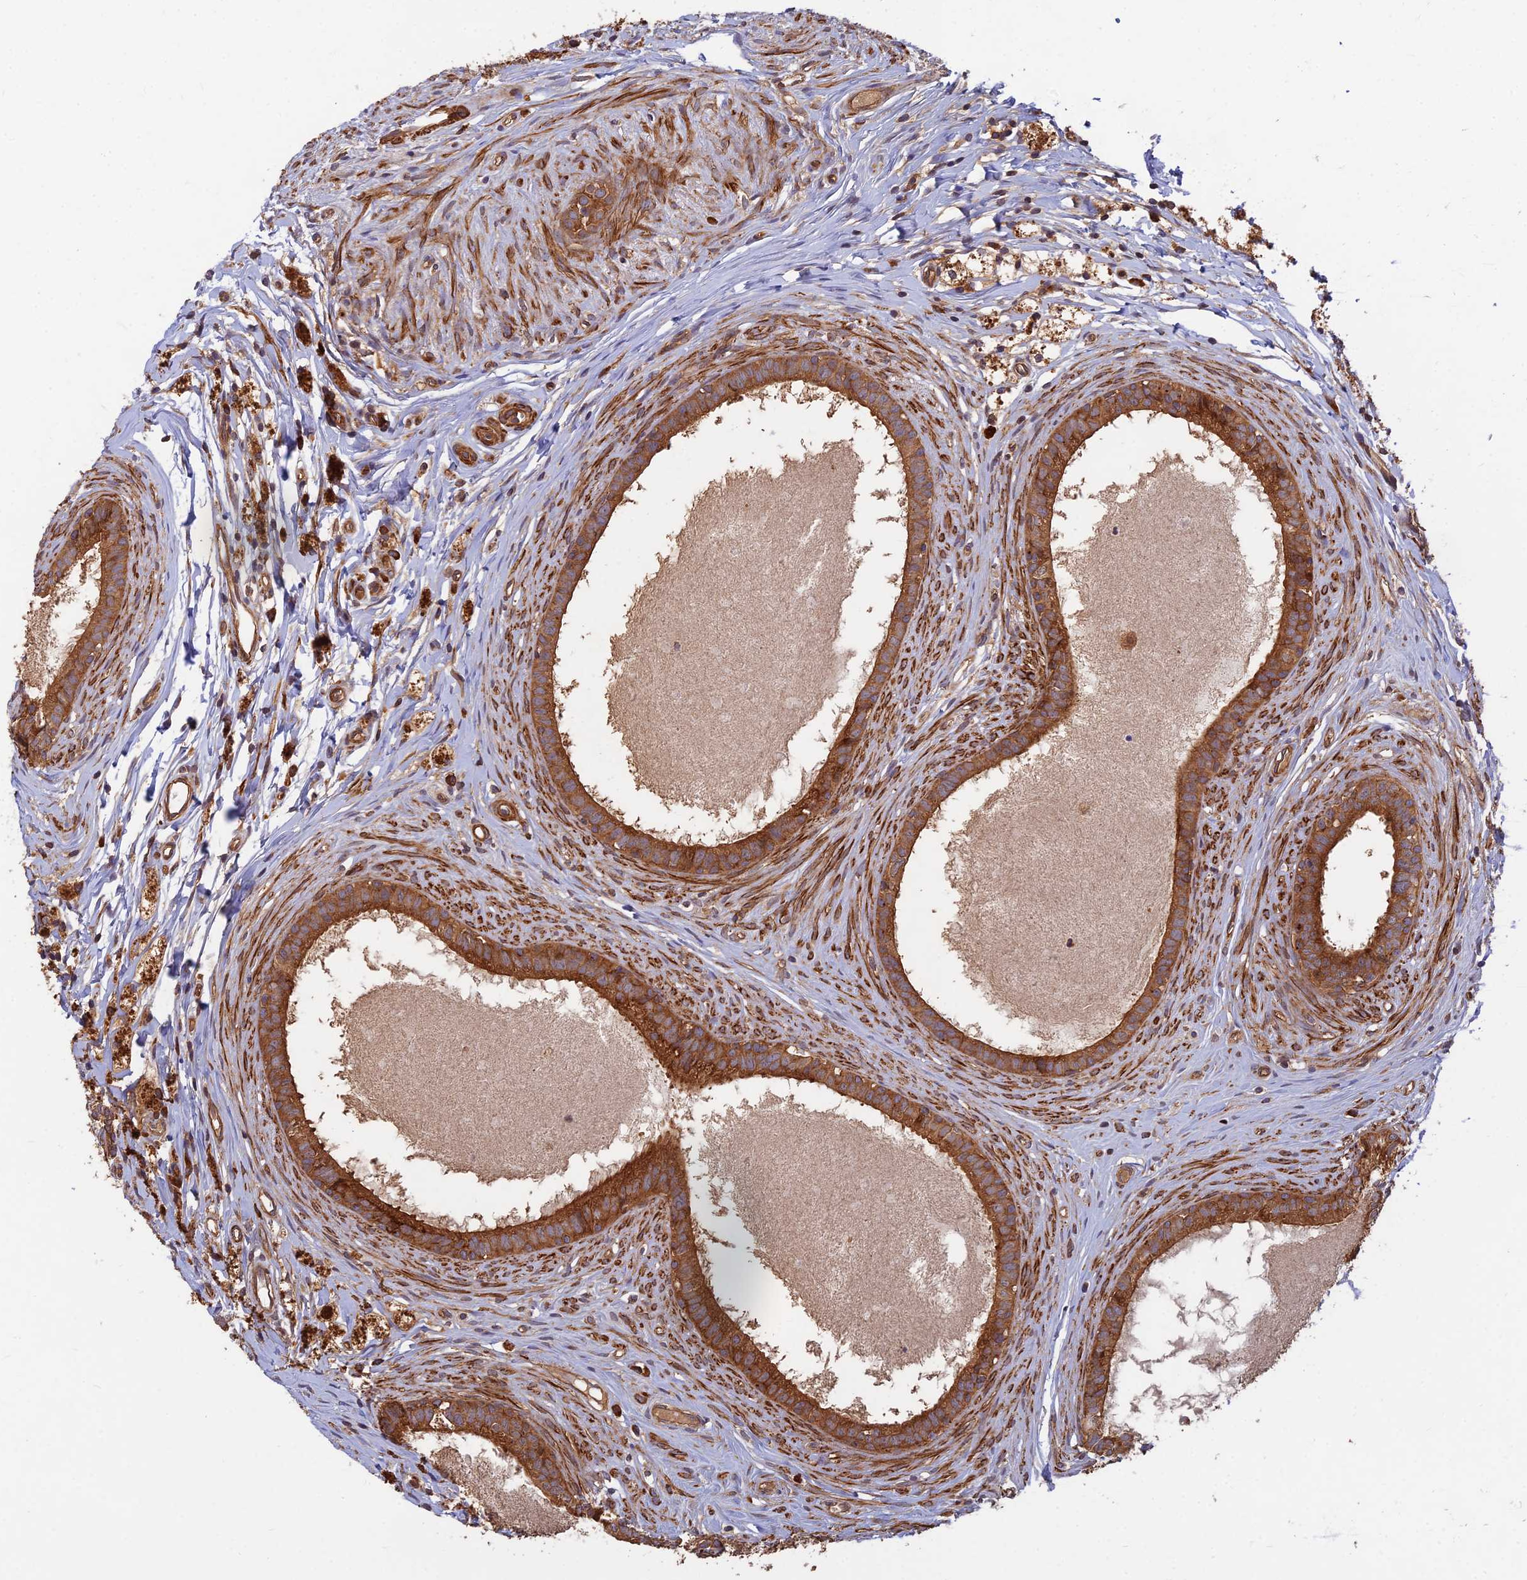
{"staining": {"intensity": "strong", "quantity": ">75%", "location": "cytoplasmic/membranous"}, "tissue": "epididymis", "cell_type": "Glandular cells", "image_type": "normal", "snomed": [{"axis": "morphology", "description": "Normal tissue, NOS"}, {"axis": "topography", "description": "Epididymis"}], "caption": "An immunohistochemistry (IHC) photomicrograph of normal tissue is shown. Protein staining in brown shows strong cytoplasmic/membranous positivity in epididymis within glandular cells.", "gene": "RELCH", "patient": {"sex": "male", "age": 80}}